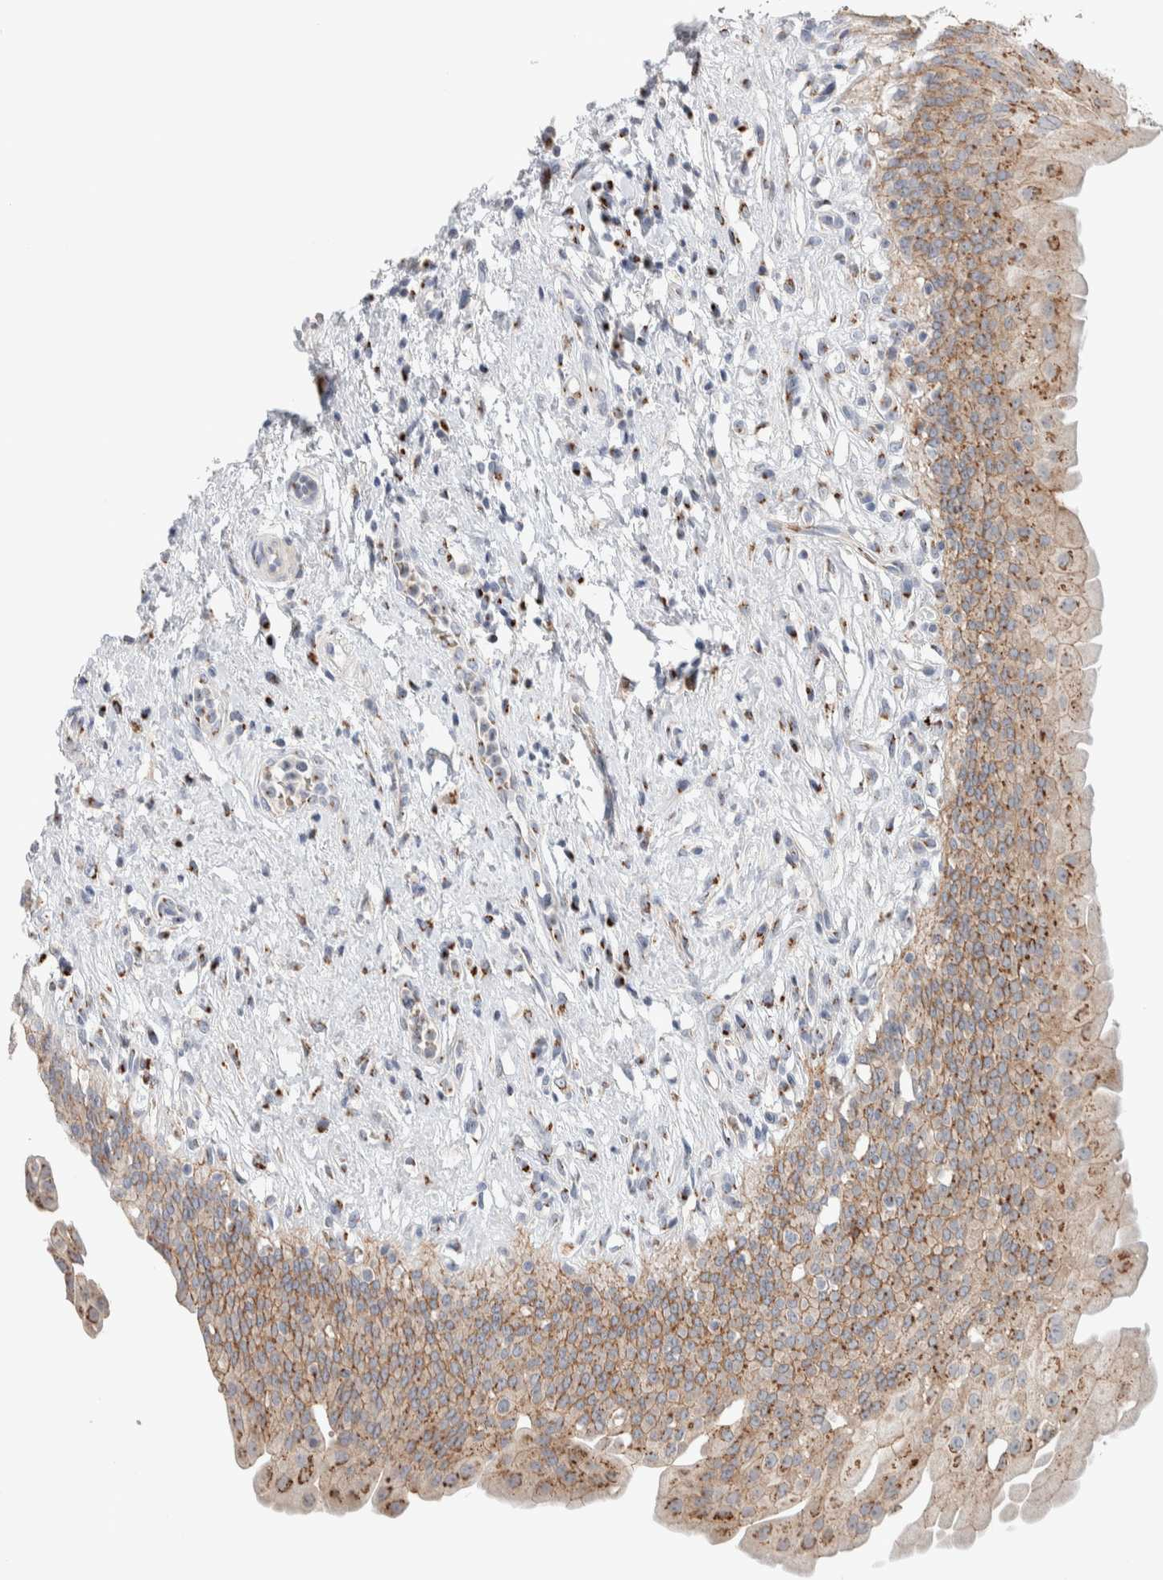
{"staining": {"intensity": "moderate", "quantity": ">75%", "location": "cytoplasmic/membranous"}, "tissue": "urothelial cancer", "cell_type": "Tumor cells", "image_type": "cancer", "snomed": [{"axis": "morphology", "description": "Normal tissue, NOS"}, {"axis": "morphology", "description": "Urothelial carcinoma, Low grade"}, {"axis": "topography", "description": "Smooth muscle"}, {"axis": "topography", "description": "Urinary bladder"}], "caption": "Human urothelial cancer stained with a protein marker shows moderate staining in tumor cells.", "gene": "SLC38A10", "patient": {"sex": "male", "age": 60}}